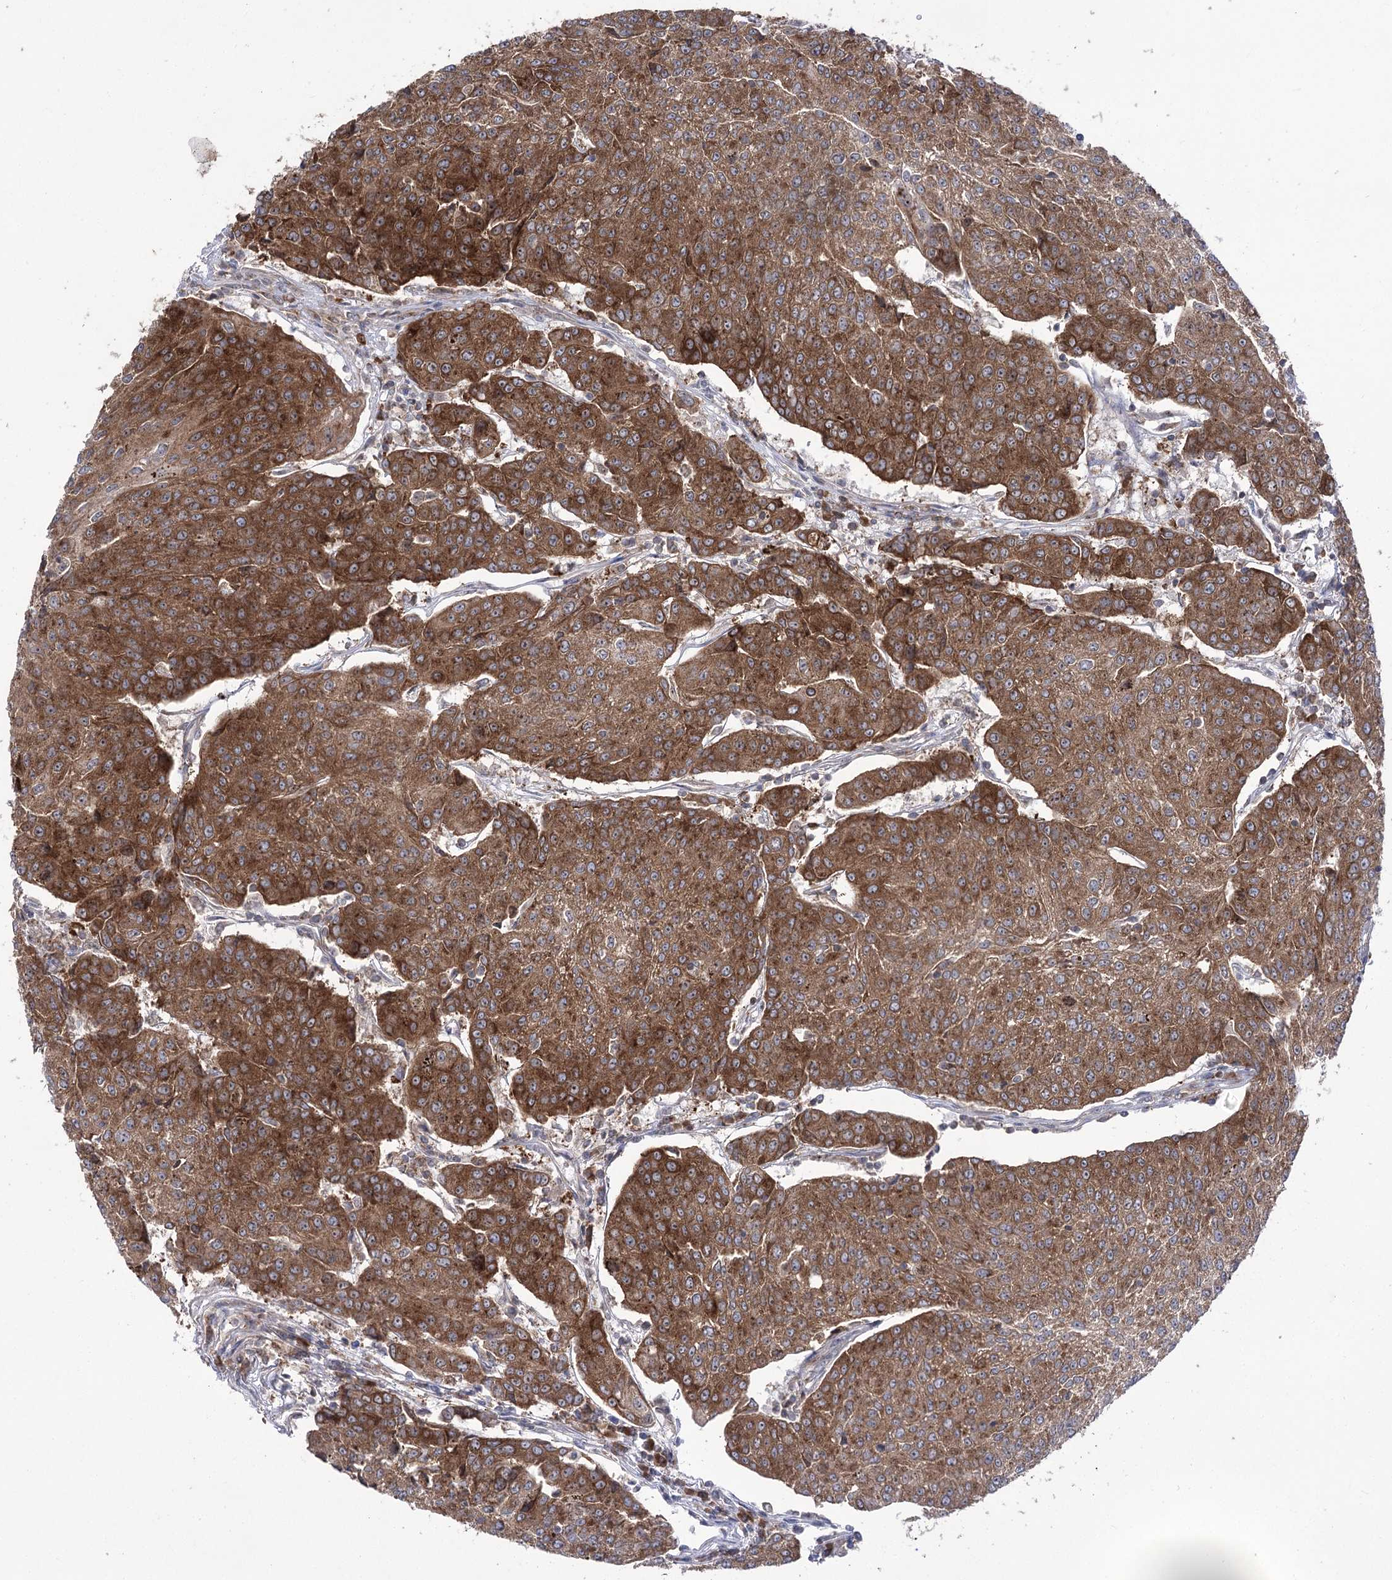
{"staining": {"intensity": "strong", "quantity": ">75%", "location": "cytoplasmic/membranous"}, "tissue": "urothelial cancer", "cell_type": "Tumor cells", "image_type": "cancer", "snomed": [{"axis": "morphology", "description": "Urothelial carcinoma, High grade"}, {"axis": "topography", "description": "Urinary bladder"}], "caption": "IHC staining of high-grade urothelial carcinoma, which shows high levels of strong cytoplasmic/membranous positivity in approximately >75% of tumor cells indicating strong cytoplasmic/membranous protein staining. The staining was performed using DAB (3,3'-diaminobenzidine) (brown) for protein detection and nuclei were counterstained in hematoxylin (blue).", "gene": "ZNF622", "patient": {"sex": "female", "age": 85}}